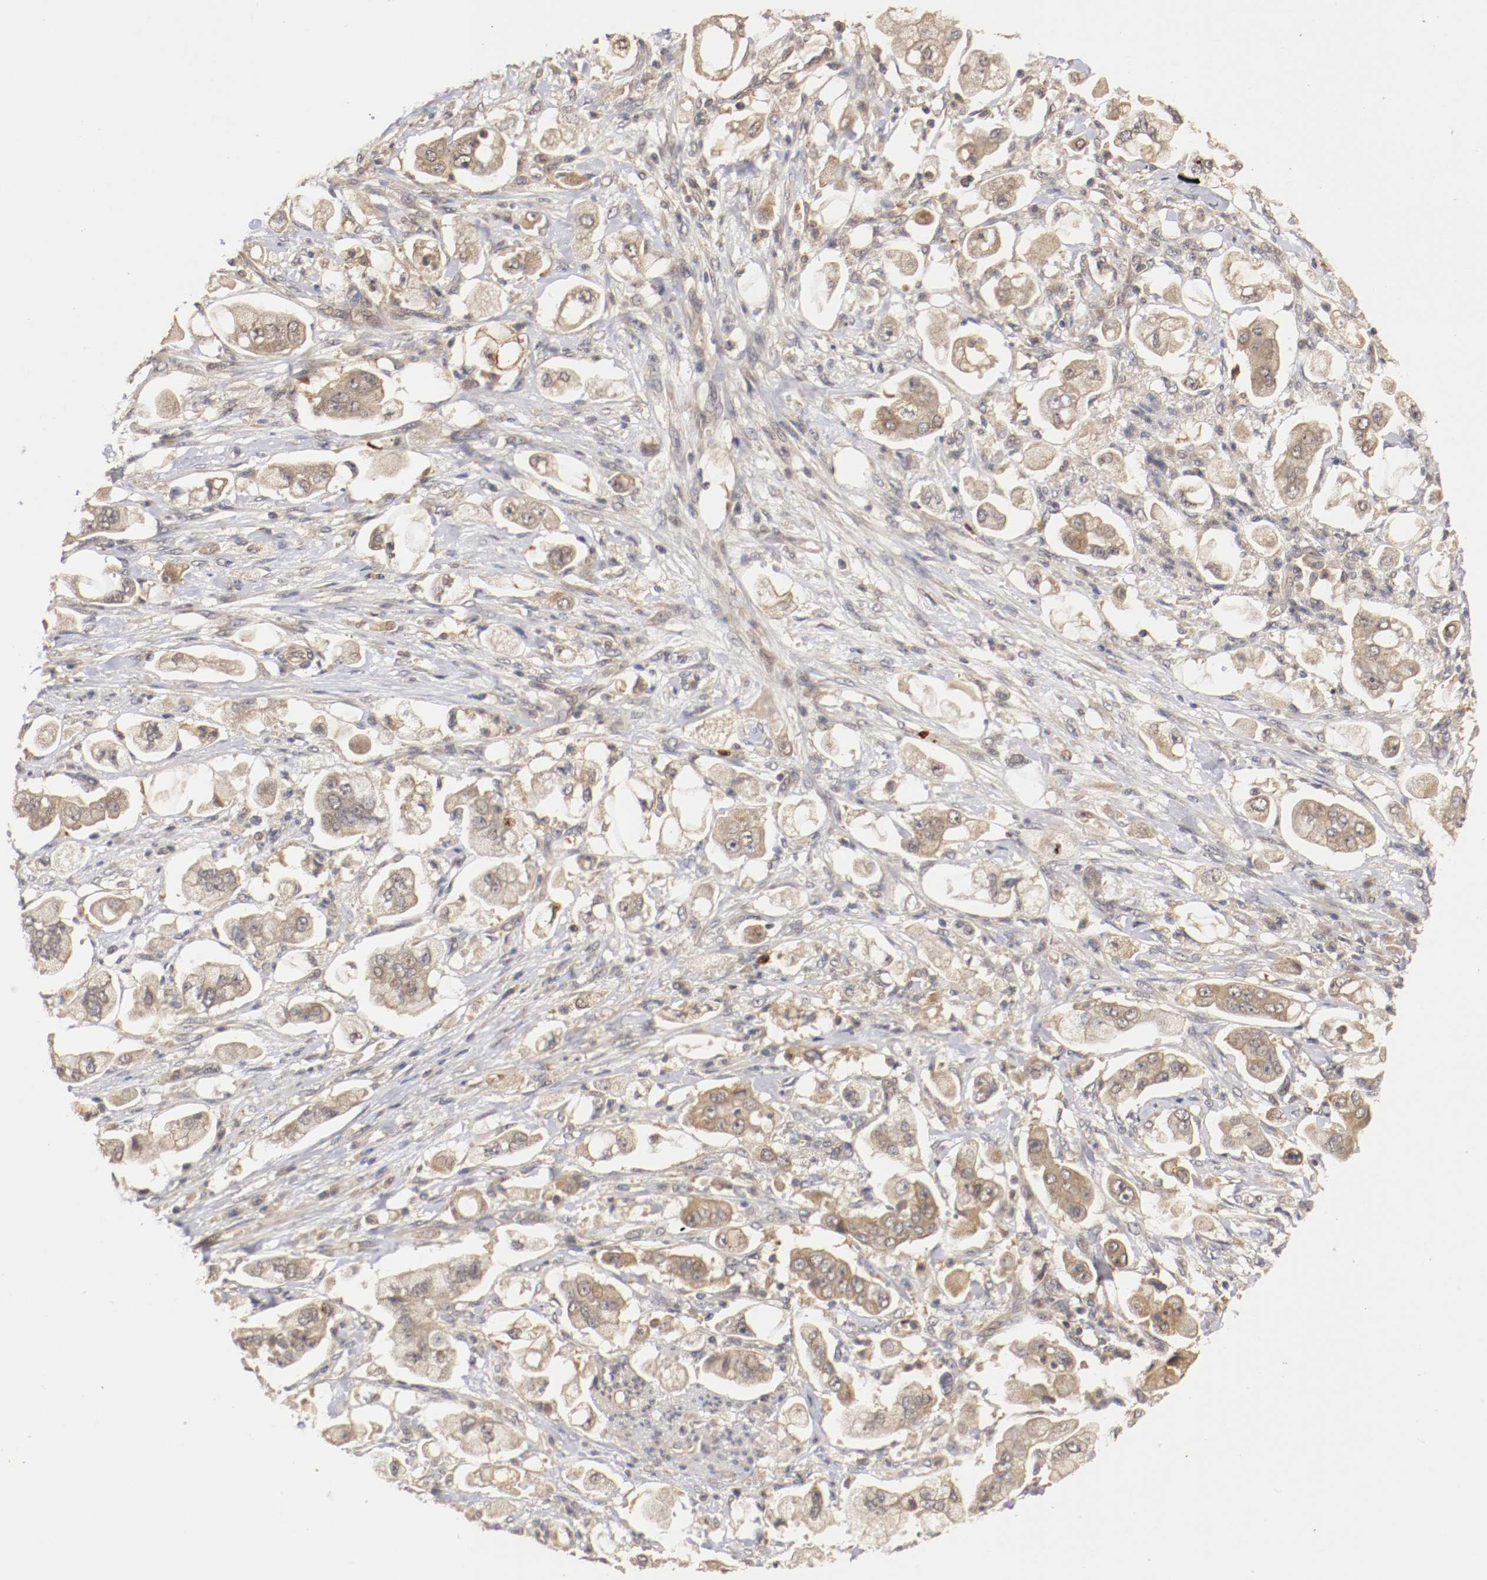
{"staining": {"intensity": "moderate", "quantity": ">75%", "location": "cytoplasmic/membranous,nuclear"}, "tissue": "stomach cancer", "cell_type": "Tumor cells", "image_type": "cancer", "snomed": [{"axis": "morphology", "description": "Adenocarcinoma, NOS"}, {"axis": "topography", "description": "Stomach"}], "caption": "A brown stain shows moderate cytoplasmic/membranous and nuclear positivity of a protein in human stomach cancer (adenocarcinoma) tumor cells. The staining is performed using DAB brown chromogen to label protein expression. The nuclei are counter-stained blue using hematoxylin.", "gene": "TNFRSF1B", "patient": {"sex": "male", "age": 62}}